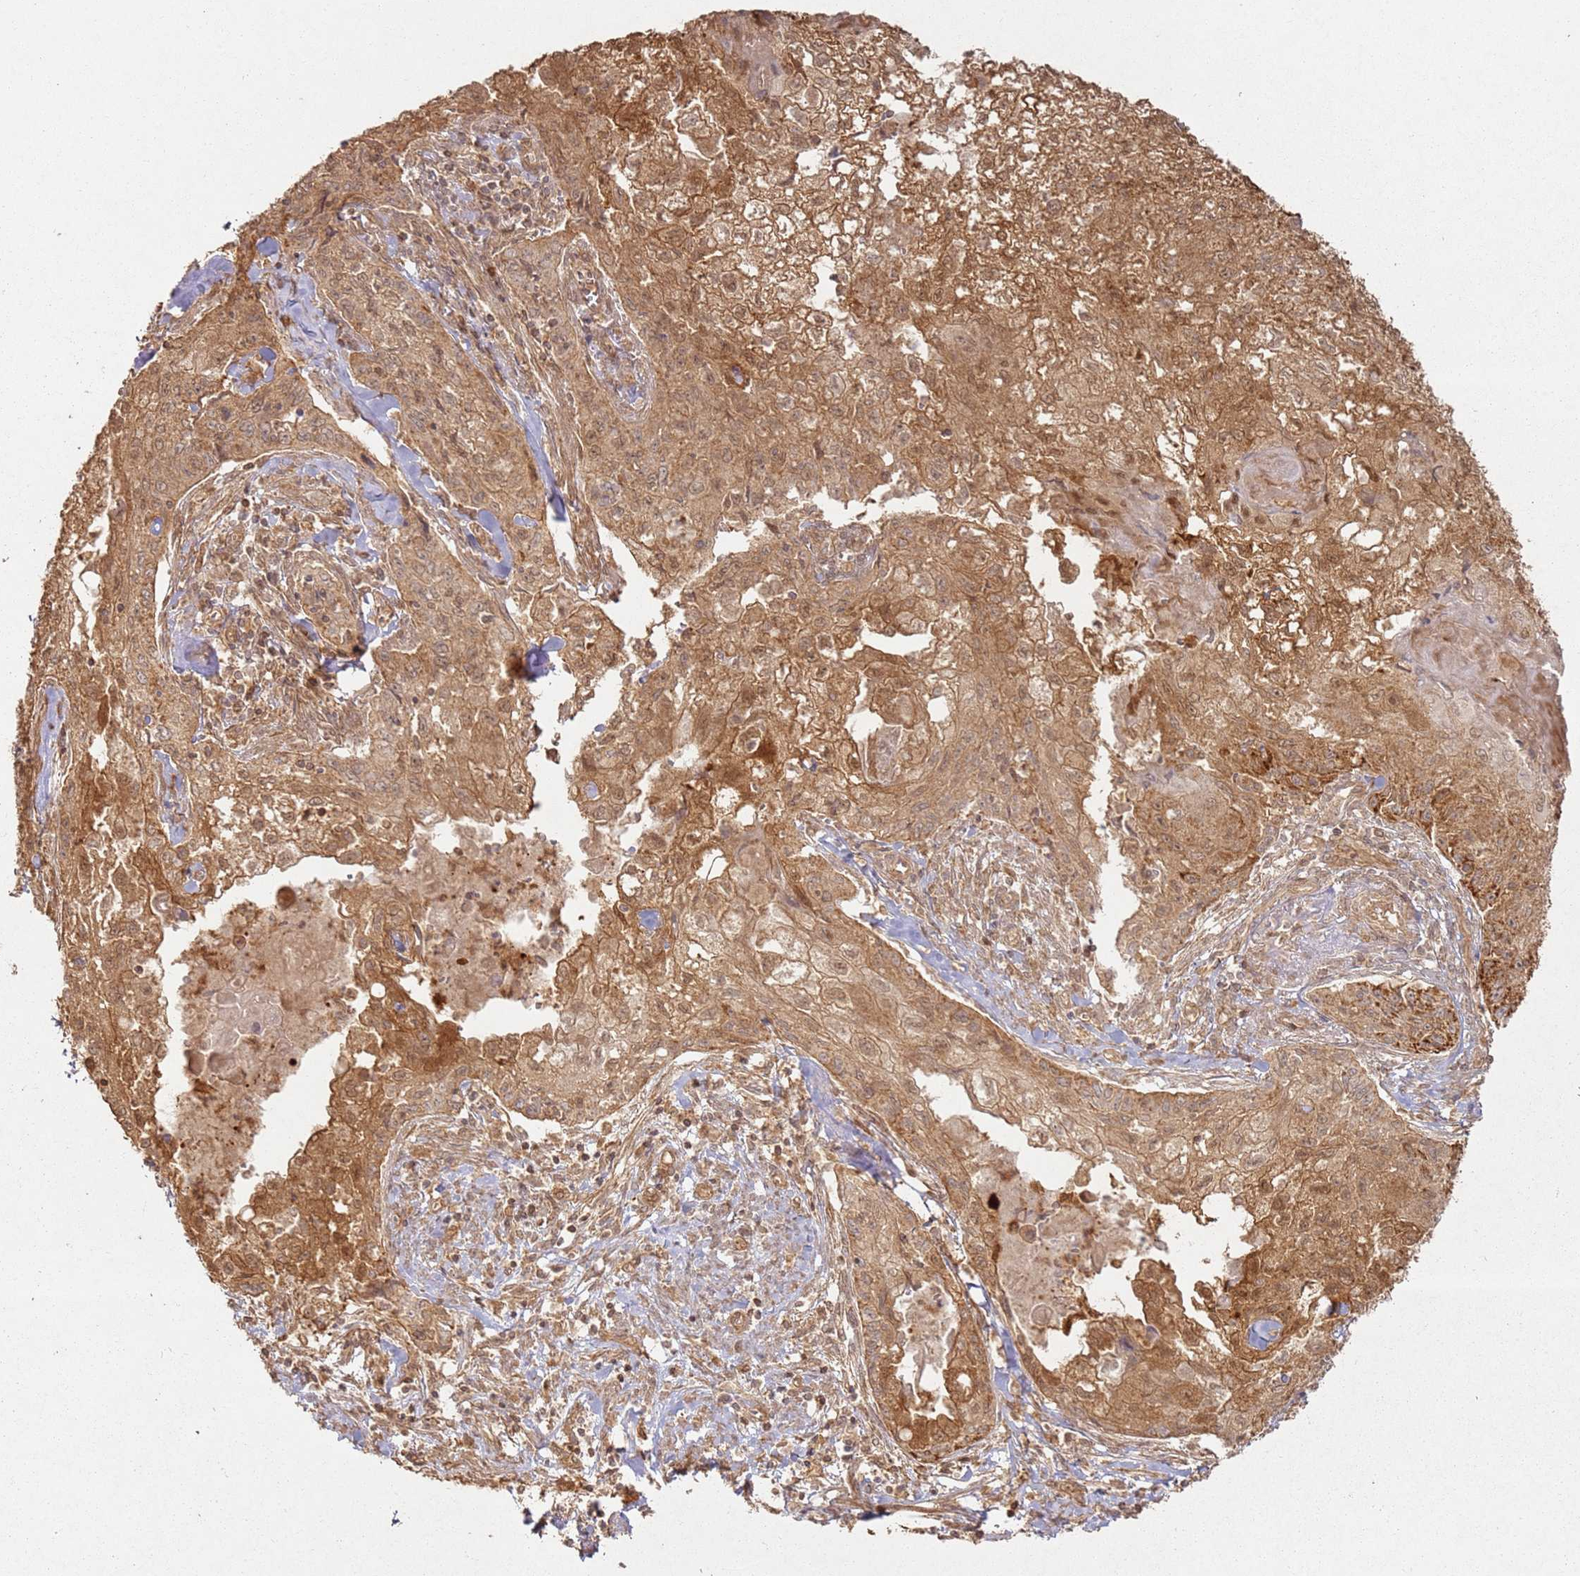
{"staining": {"intensity": "moderate", "quantity": ">75%", "location": "cytoplasmic/membranous"}, "tissue": "cervical cancer", "cell_type": "Tumor cells", "image_type": "cancer", "snomed": [{"axis": "morphology", "description": "Squamous cell carcinoma, NOS"}, {"axis": "topography", "description": "Cervix"}], "caption": "Tumor cells show moderate cytoplasmic/membranous expression in approximately >75% of cells in cervical squamous cell carcinoma. The staining was performed using DAB to visualize the protein expression in brown, while the nuclei were stained in blue with hematoxylin (Magnification: 20x).", "gene": "ZNF776", "patient": {"sex": "female", "age": 67}}